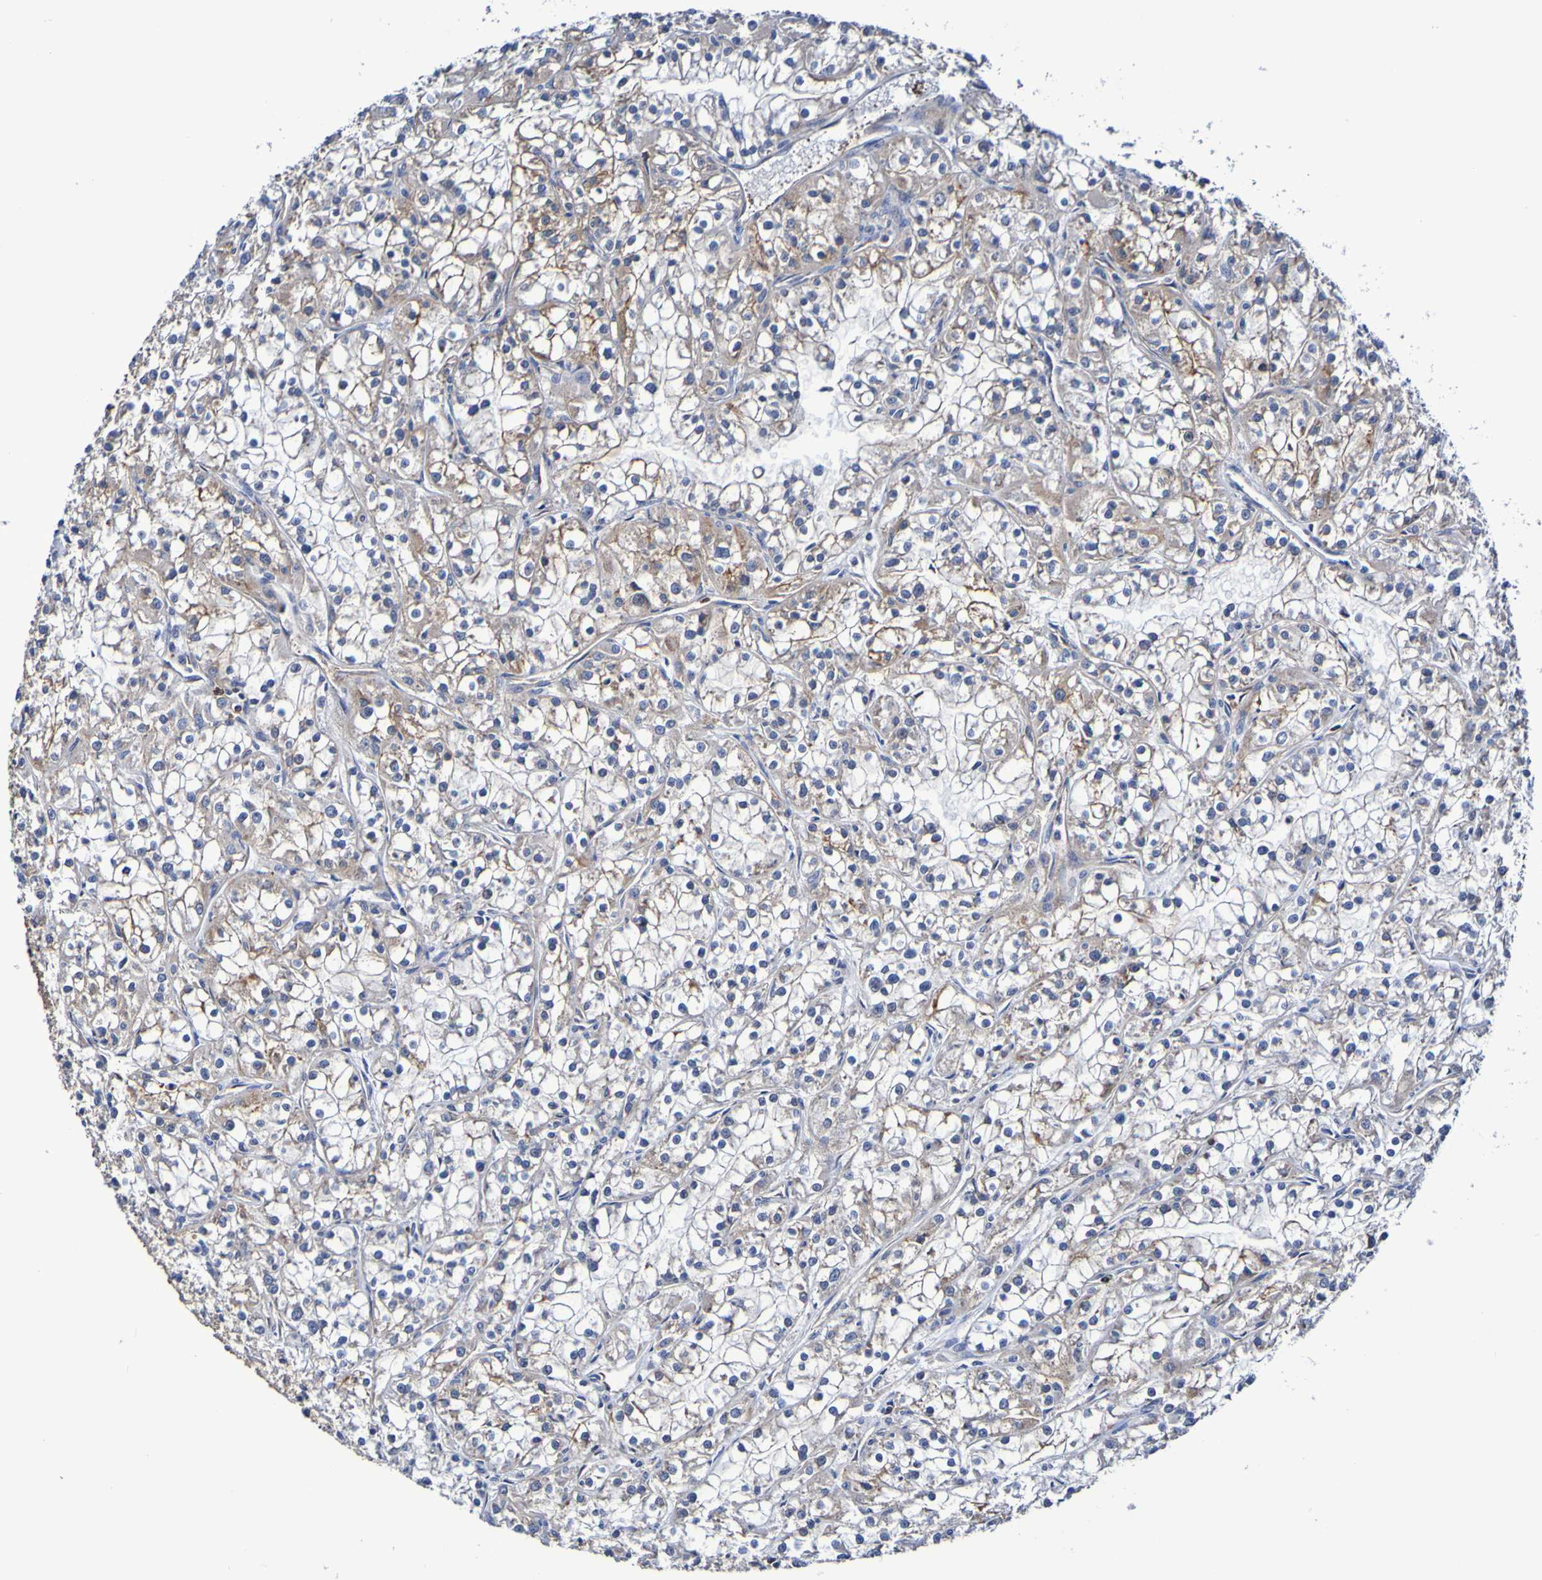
{"staining": {"intensity": "weak", "quantity": ">75%", "location": "cytoplasmic/membranous"}, "tissue": "renal cancer", "cell_type": "Tumor cells", "image_type": "cancer", "snomed": [{"axis": "morphology", "description": "Adenocarcinoma, NOS"}, {"axis": "topography", "description": "Kidney"}], "caption": "Renal adenocarcinoma stained with a protein marker reveals weak staining in tumor cells.", "gene": "GJB1", "patient": {"sex": "female", "age": 52}}